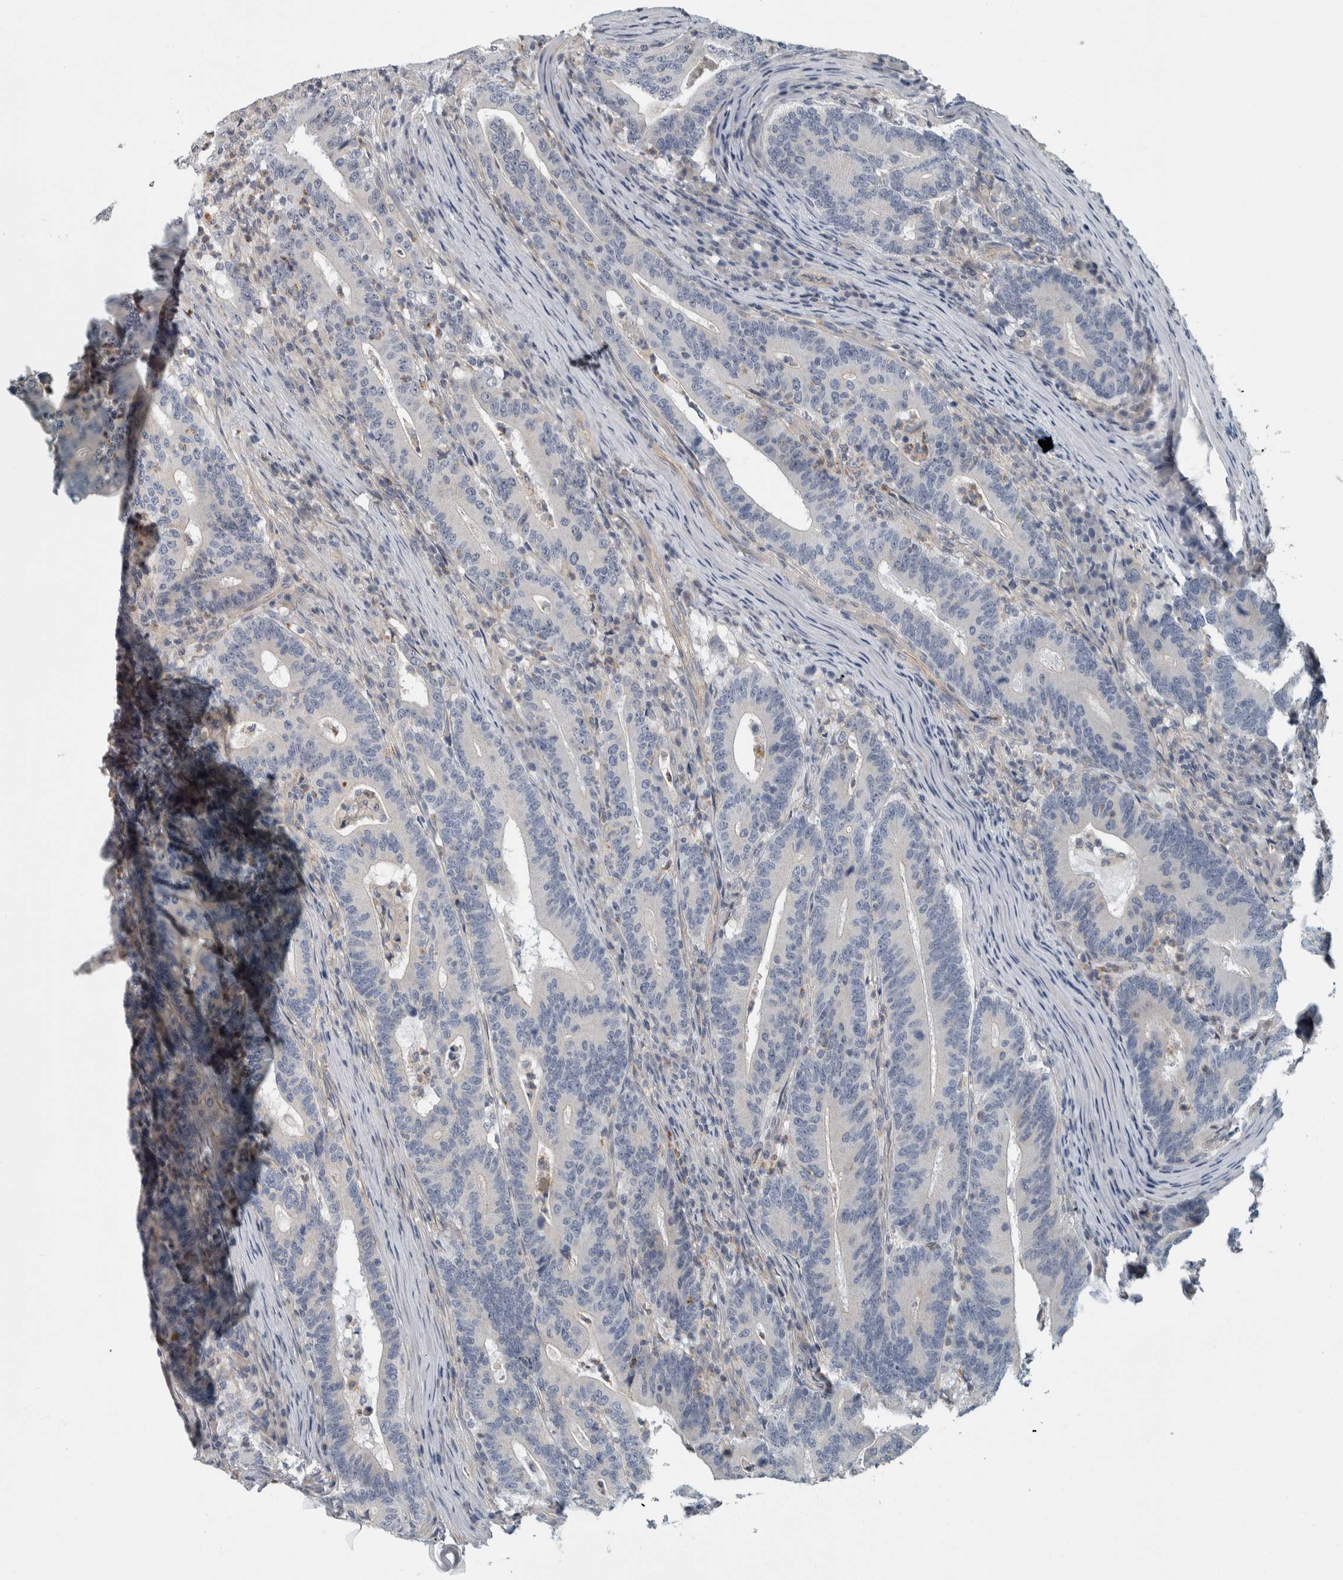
{"staining": {"intensity": "negative", "quantity": "none", "location": "none"}, "tissue": "colorectal cancer", "cell_type": "Tumor cells", "image_type": "cancer", "snomed": [{"axis": "morphology", "description": "Adenocarcinoma, NOS"}, {"axis": "topography", "description": "Colon"}], "caption": "High power microscopy image of an IHC image of colorectal cancer, revealing no significant expression in tumor cells.", "gene": "KCNJ3", "patient": {"sex": "female", "age": 66}}